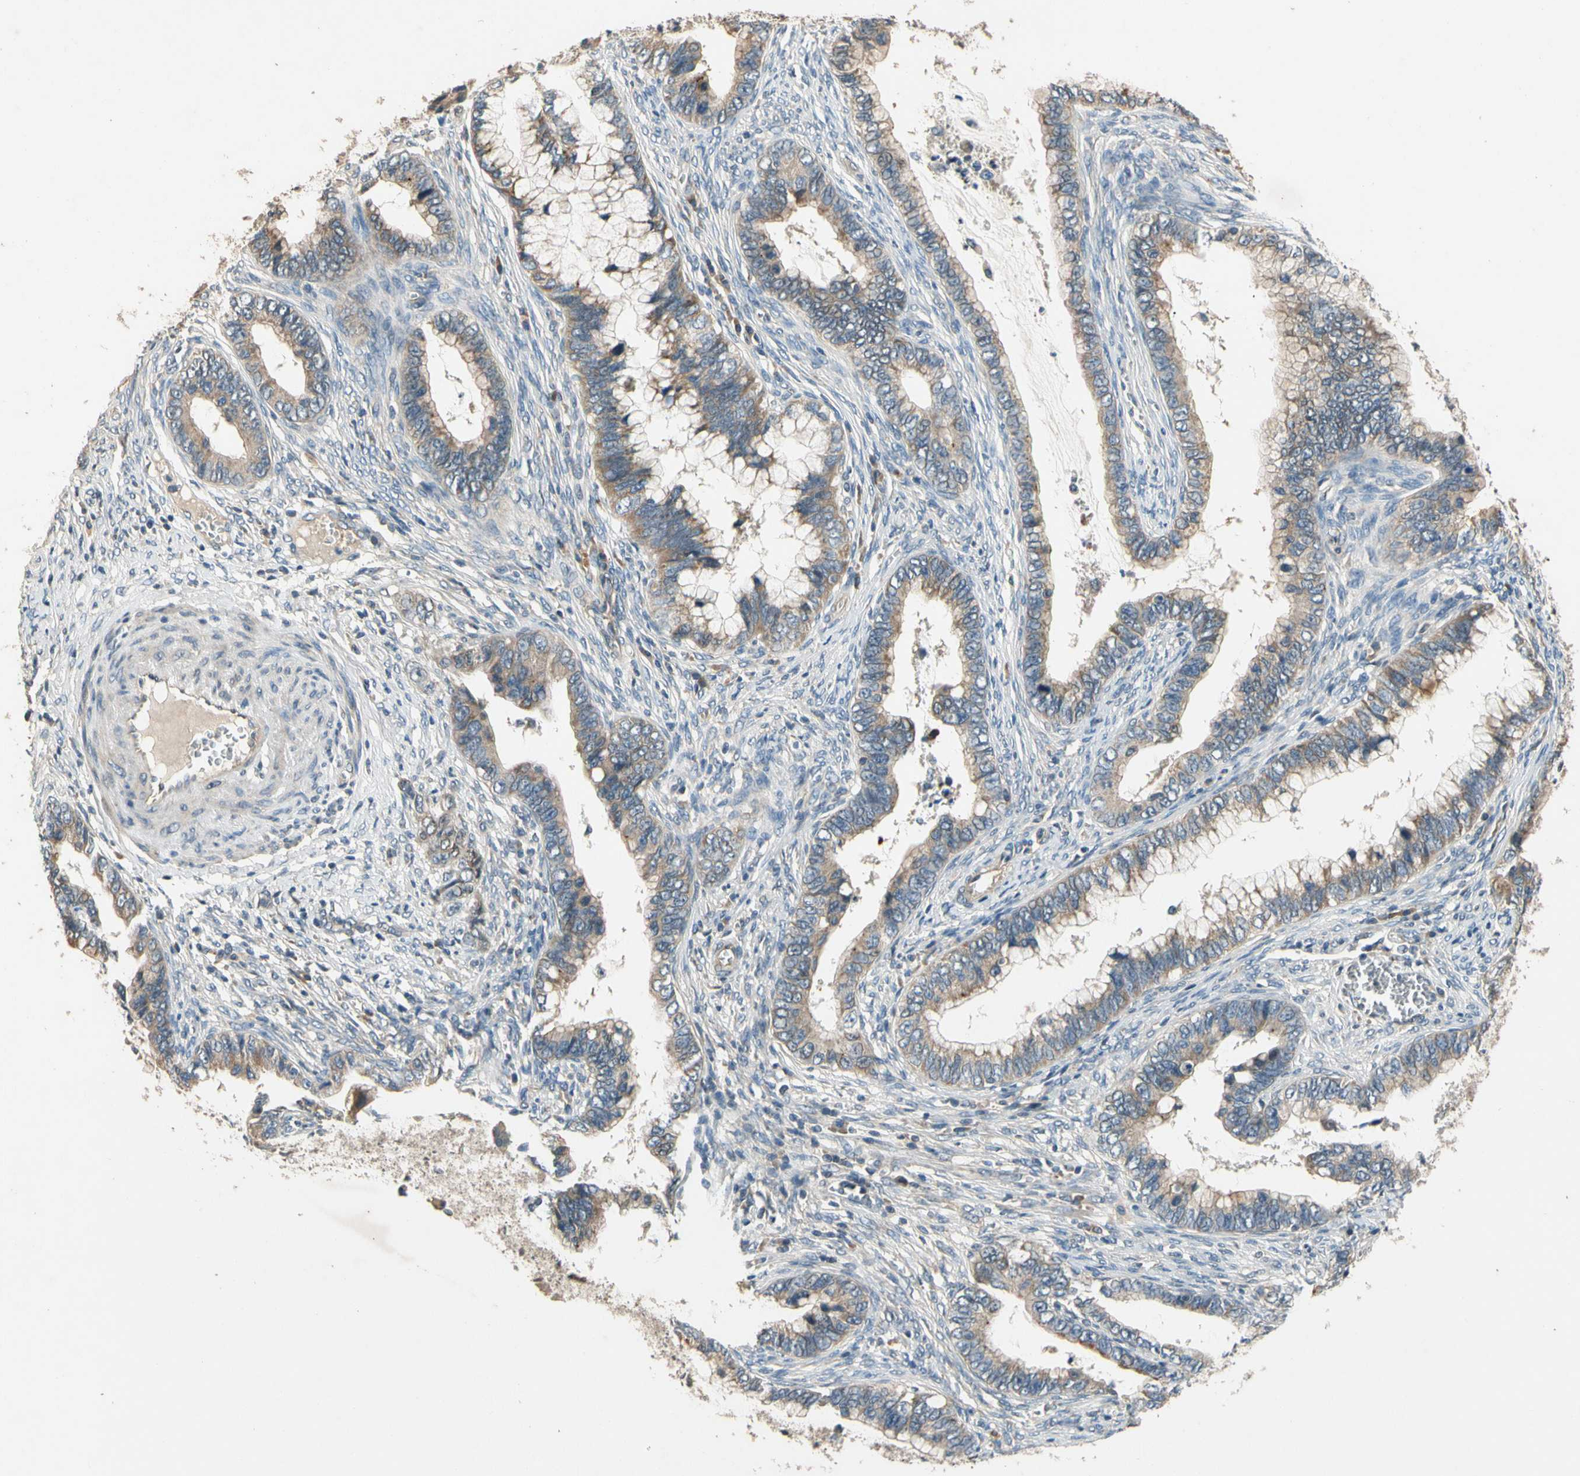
{"staining": {"intensity": "weak", "quantity": ">75%", "location": "cytoplasmic/membranous"}, "tissue": "cervical cancer", "cell_type": "Tumor cells", "image_type": "cancer", "snomed": [{"axis": "morphology", "description": "Adenocarcinoma, NOS"}, {"axis": "topography", "description": "Cervix"}], "caption": "Immunohistochemical staining of human cervical adenocarcinoma shows low levels of weak cytoplasmic/membranous expression in about >75% of tumor cells. The staining was performed using DAB (3,3'-diaminobenzidine), with brown indicating positive protein expression. Nuclei are stained blue with hematoxylin.", "gene": "ALKBH3", "patient": {"sex": "female", "age": 44}}